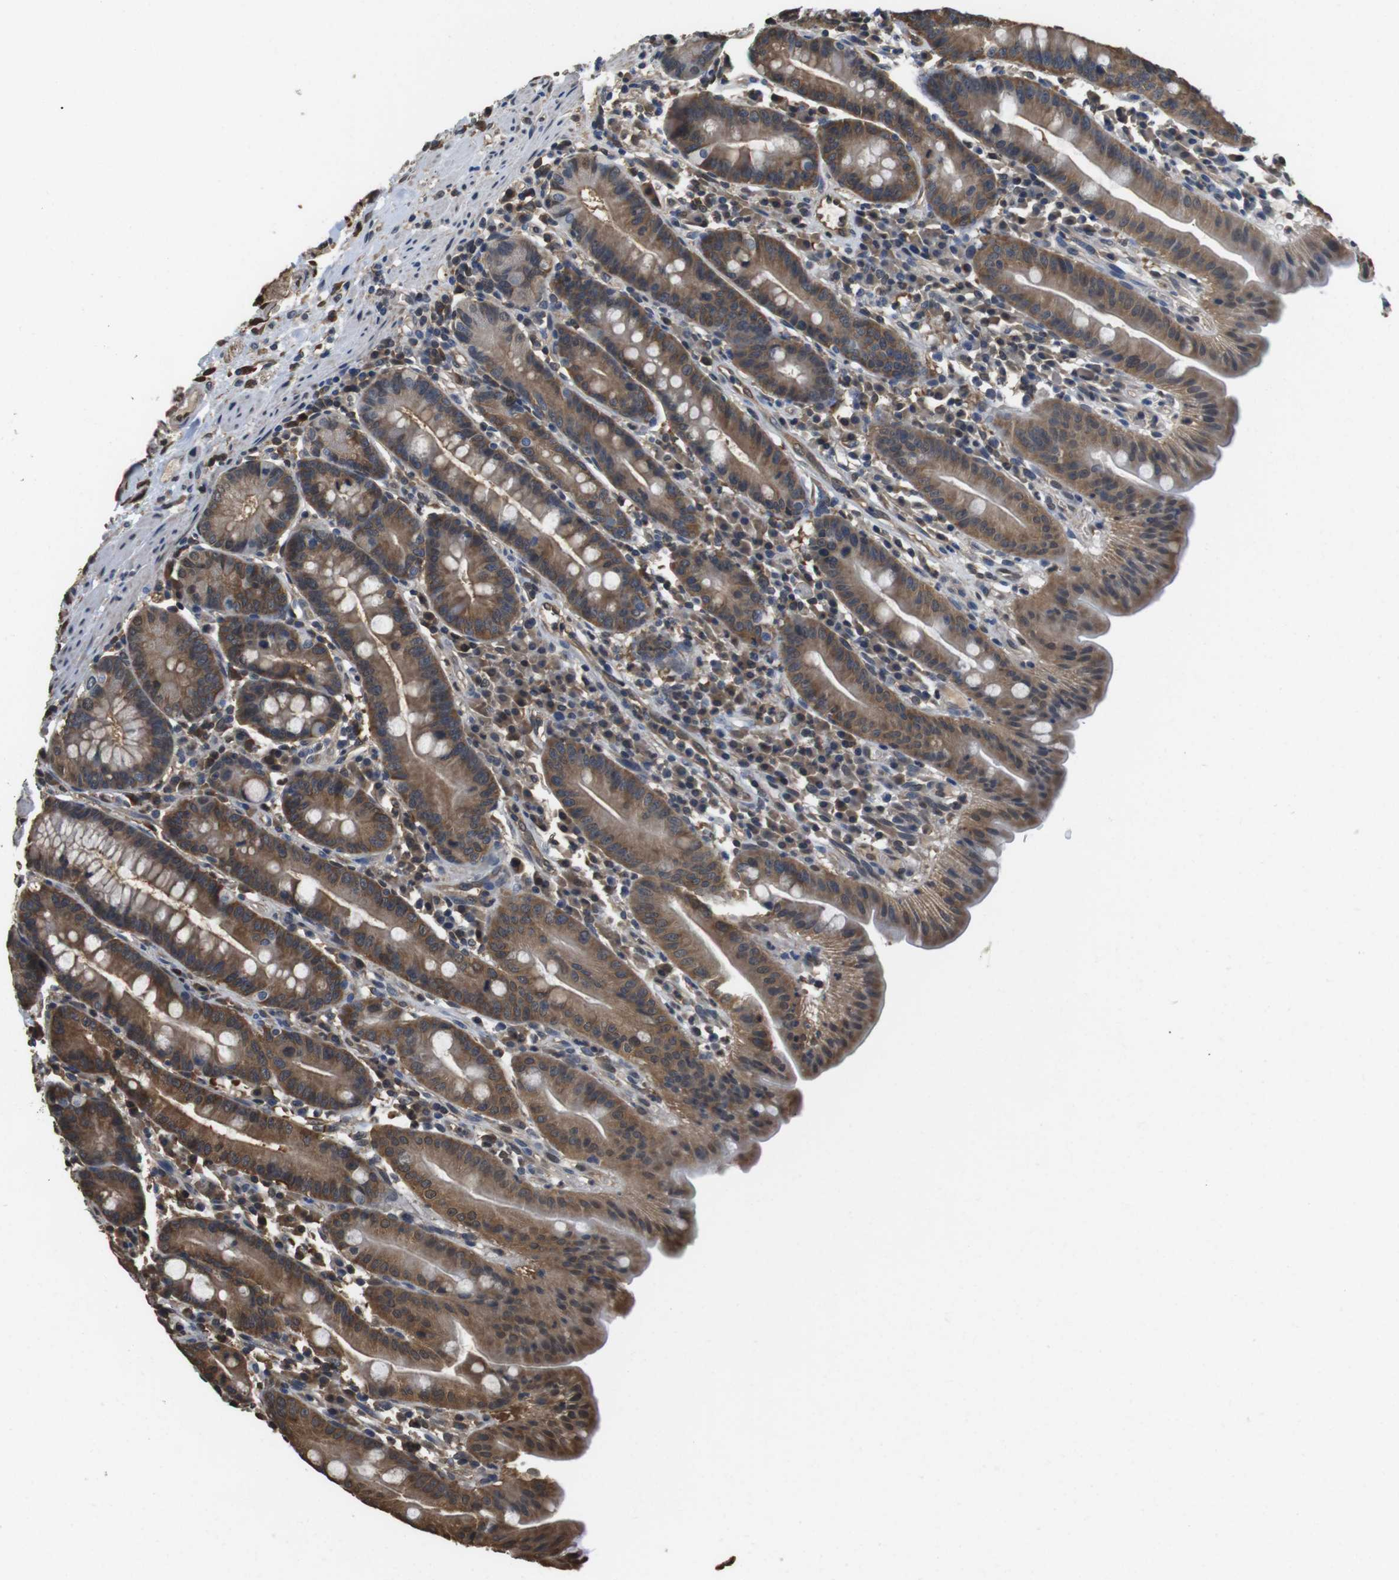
{"staining": {"intensity": "moderate", "quantity": ">75%", "location": "cytoplasmic/membranous,nuclear"}, "tissue": "duodenum", "cell_type": "Glandular cells", "image_type": "normal", "snomed": [{"axis": "morphology", "description": "Normal tissue, NOS"}, {"axis": "topography", "description": "Duodenum"}], "caption": "A histopathology image showing moderate cytoplasmic/membranous,nuclear staining in about >75% of glandular cells in unremarkable duodenum, as visualized by brown immunohistochemical staining.", "gene": "LDHA", "patient": {"sex": "male", "age": 50}}